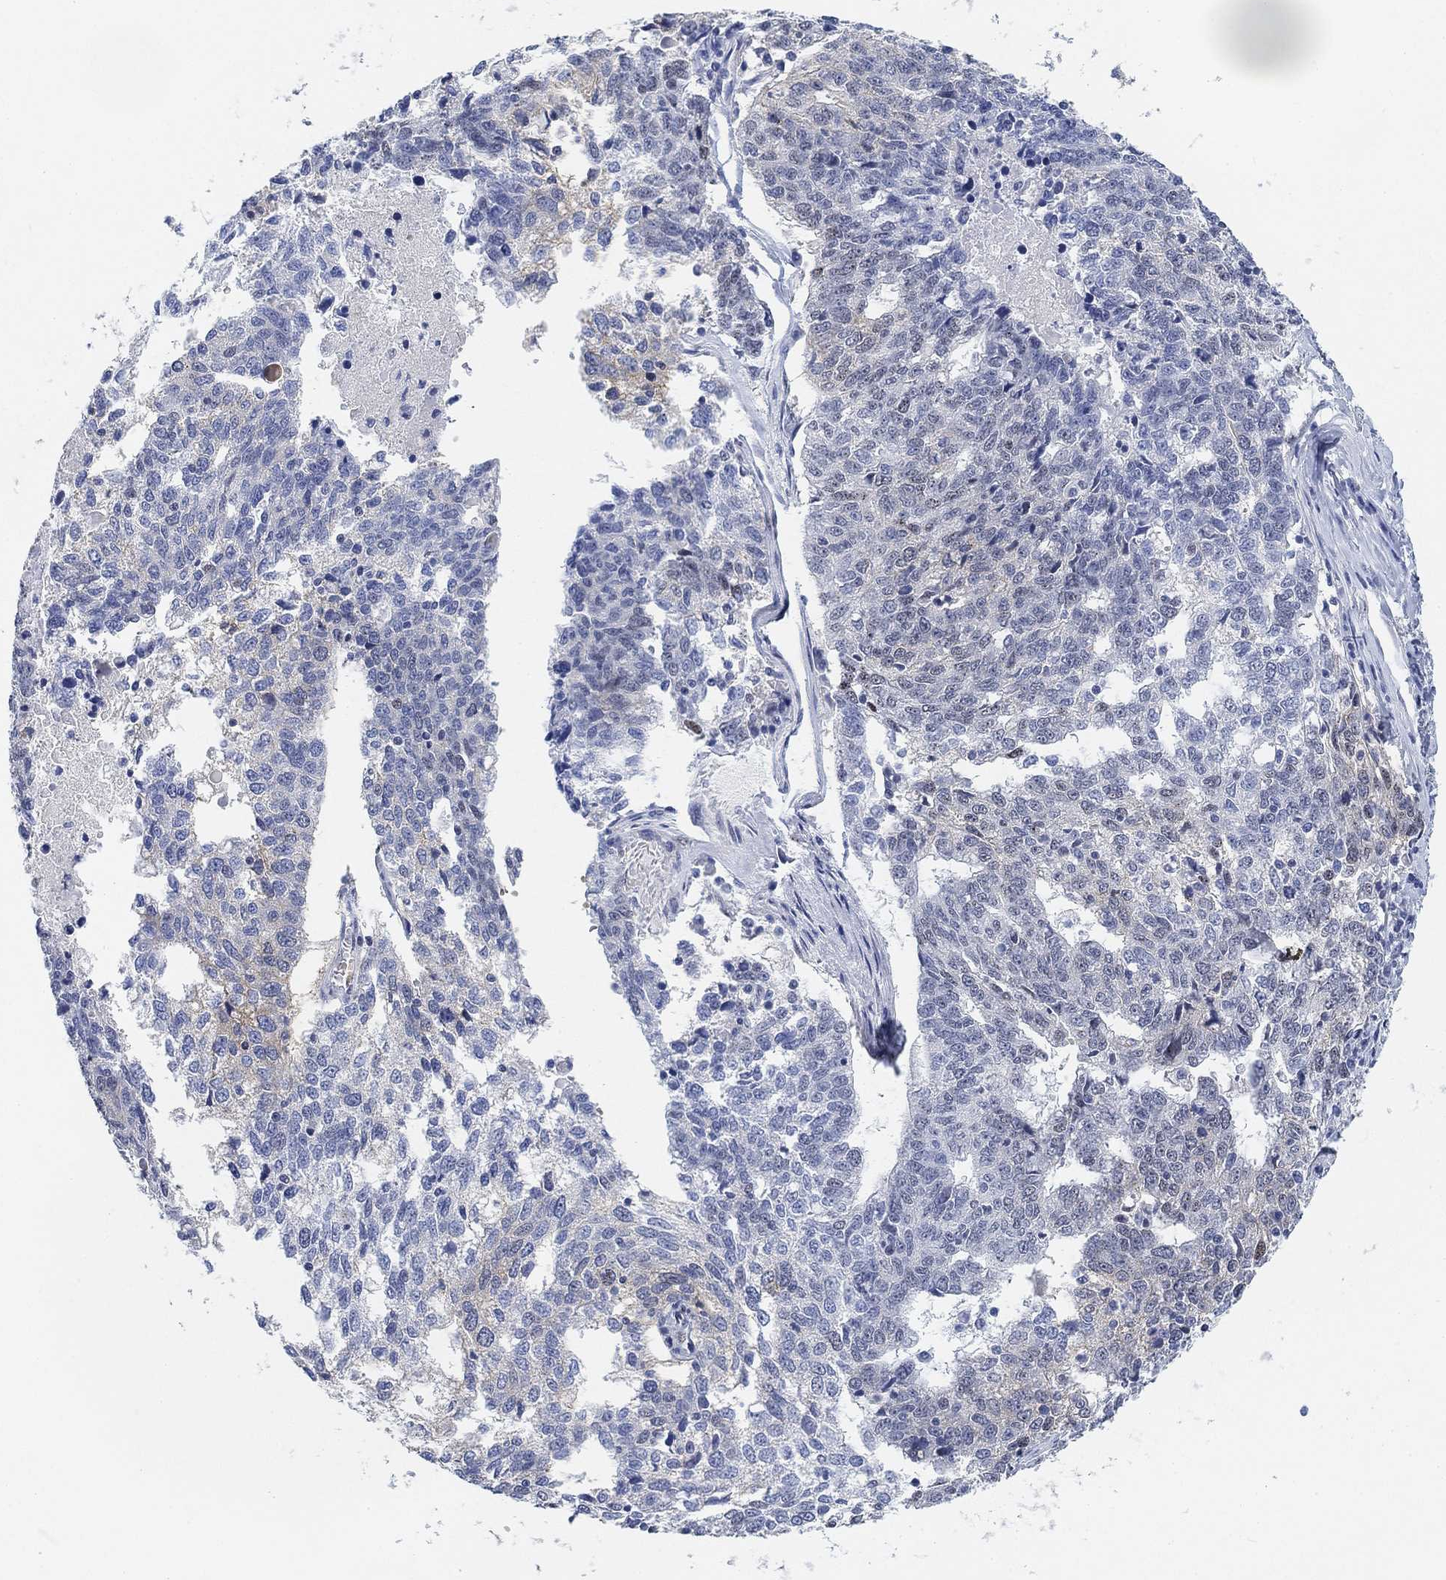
{"staining": {"intensity": "negative", "quantity": "none", "location": "none"}, "tissue": "ovarian cancer", "cell_type": "Tumor cells", "image_type": "cancer", "snomed": [{"axis": "morphology", "description": "Cystadenocarcinoma, serous, NOS"}, {"axis": "topography", "description": "Ovary"}], "caption": "Immunohistochemistry histopathology image of neoplastic tissue: ovarian serous cystadenocarcinoma stained with DAB shows no significant protein staining in tumor cells.", "gene": "PAX6", "patient": {"sex": "female", "age": 71}}